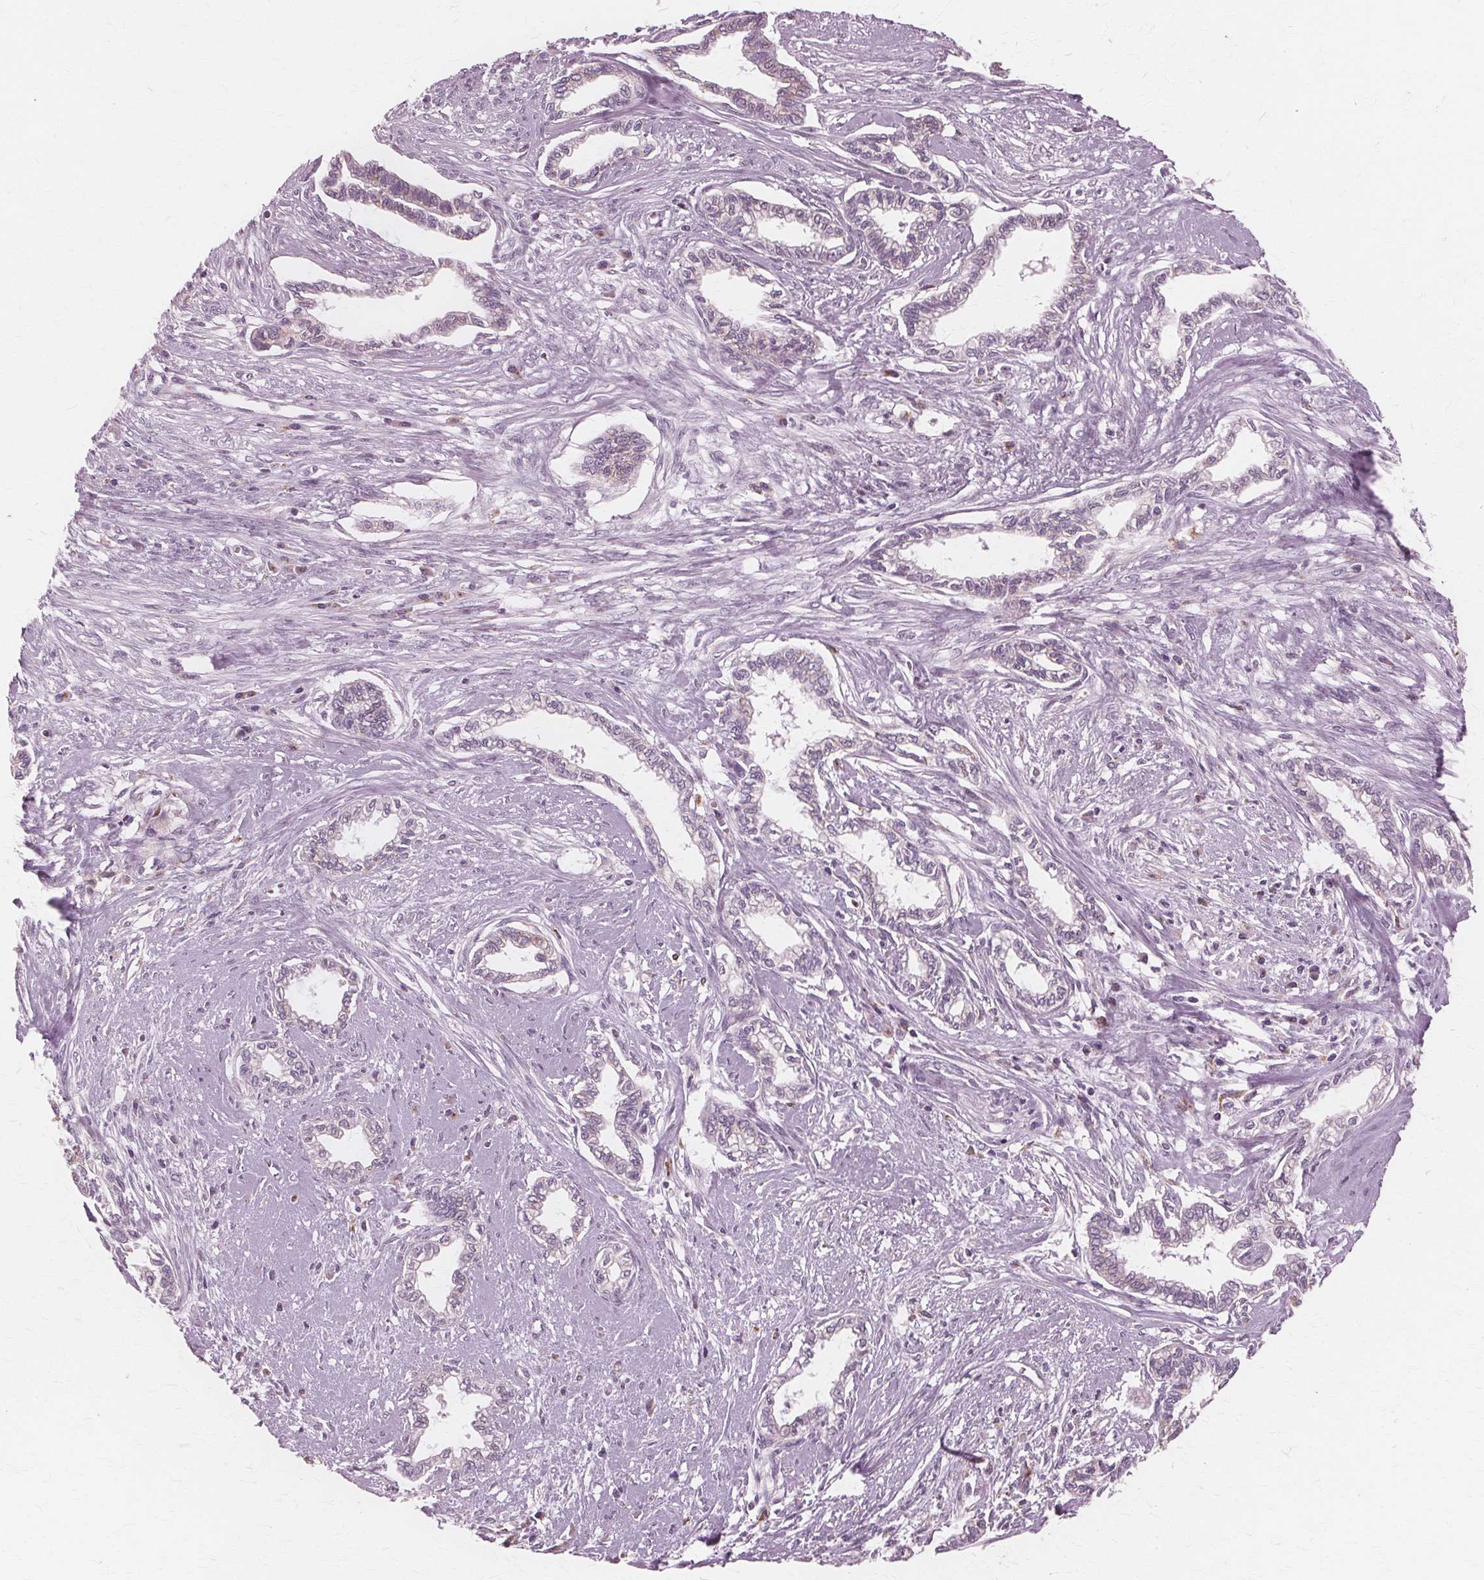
{"staining": {"intensity": "weak", "quantity": "<25%", "location": "cytoplasmic/membranous"}, "tissue": "cervical cancer", "cell_type": "Tumor cells", "image_type": "cancer", "snomed": [{"axis": "morphology", "description": "Adenocarcinoma, NOS"}, {"axis": "topography", "description": "Cervix"}], "caption": "Tumor cells are negative for protein expression in human adenocarcinoma (cervical). (Immunohistochemistry (ihc), brightfield microscopy, high magnification).", "gene": "DNASE2", "patient": {"sex": "female", "age": 62}}